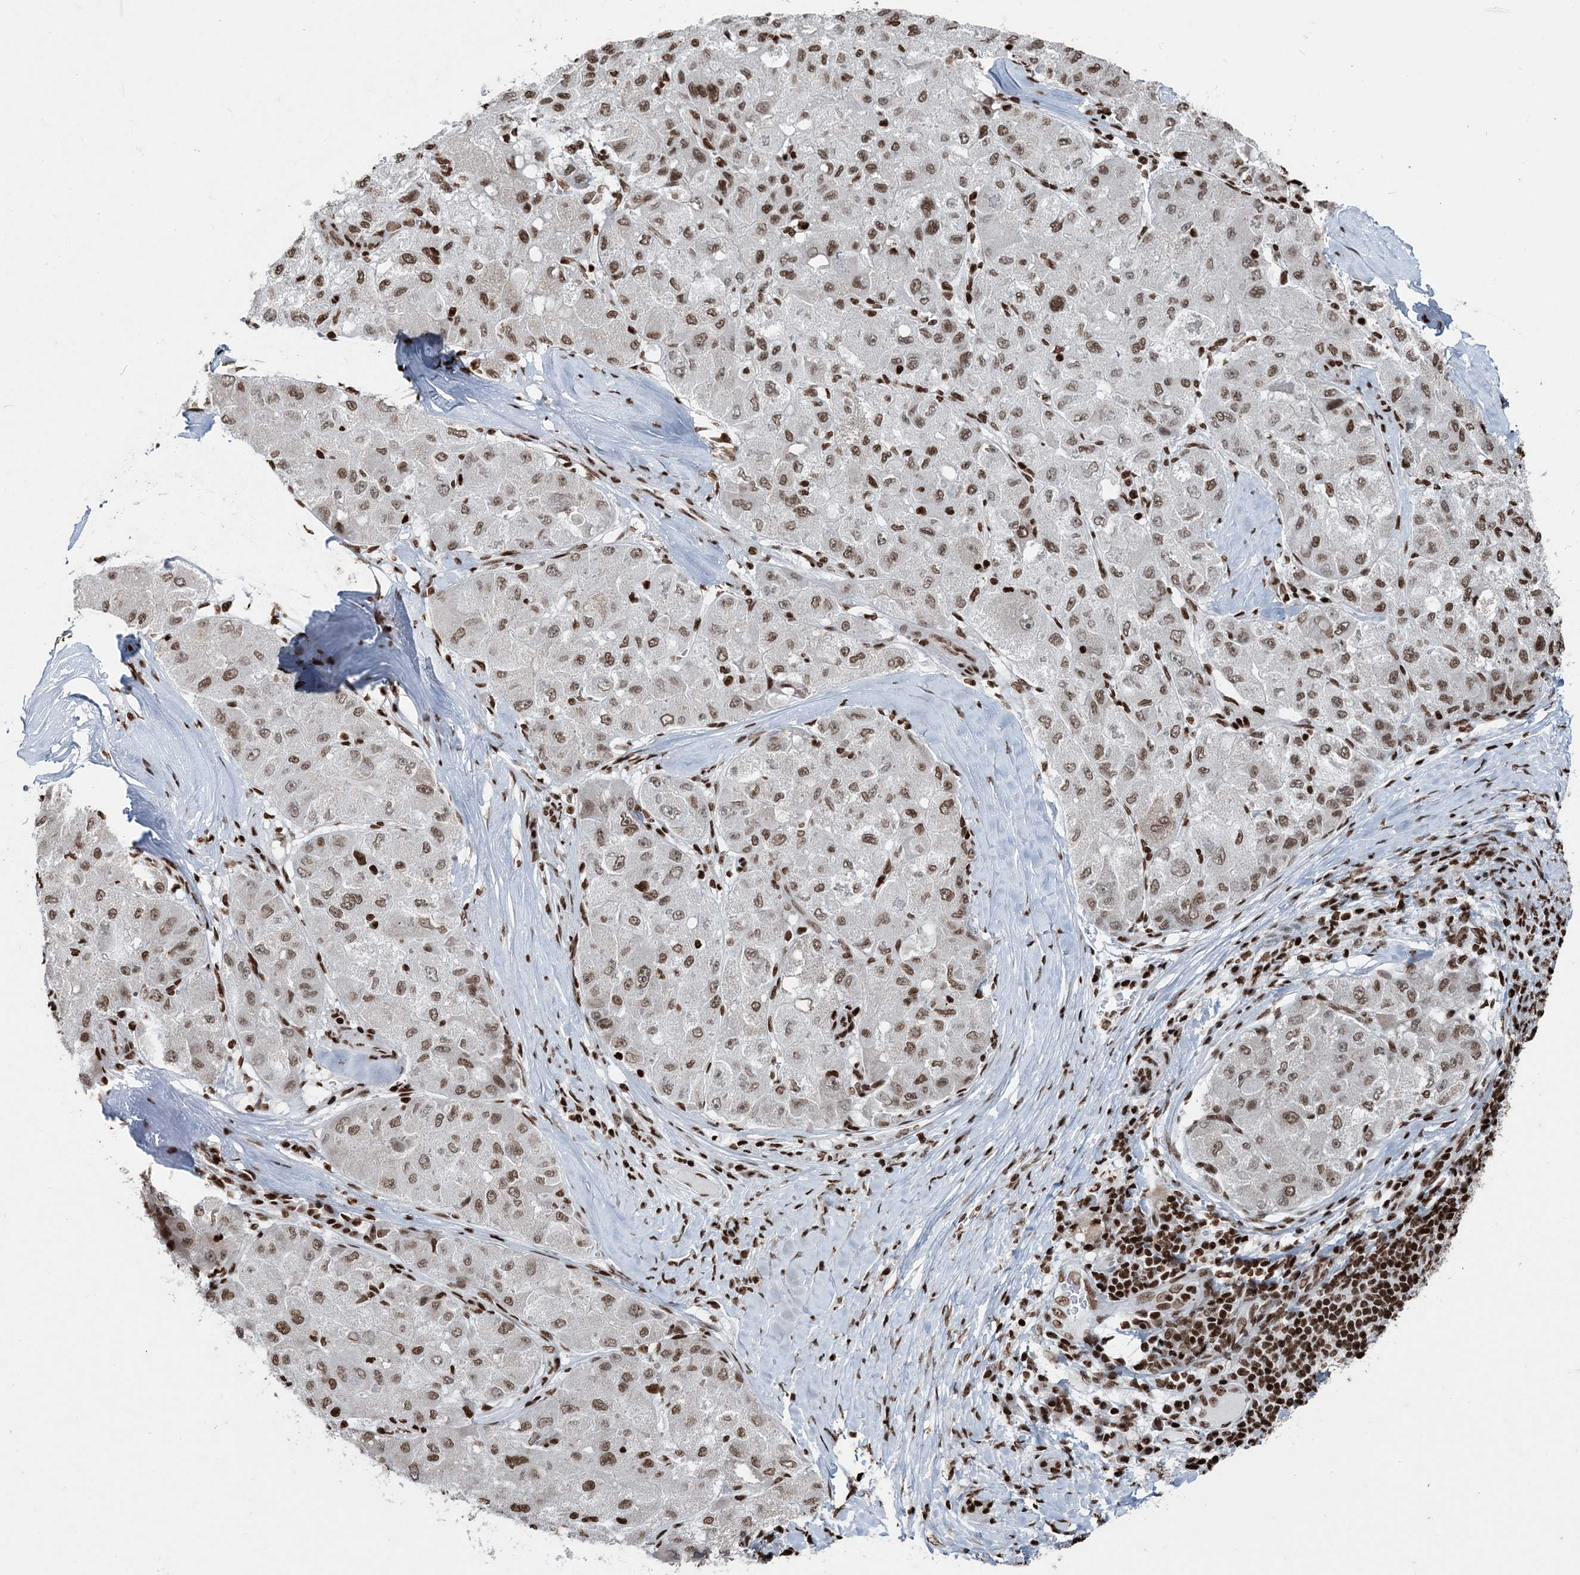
{"staining": {"intensity": "moderate", "quantity": ">75%", "location": "nuclear"}, "tissue": "liver cancer", "cell_type": "Tumor cells", "image_type": "cancer", "snomed": [{"axis": "morphology", "description": "Carcinoma, Hepatocellular, NOS"}, {"axis": "topography", "description": "Liver"}], "caption": "About >75% of tumor cells in human liver cancer reveal moderate nuclear protein expression as visualized by brown immunohistochemical staining.", "gene": "H3-3B", "patient": {"sex": "male", "age": 80}}